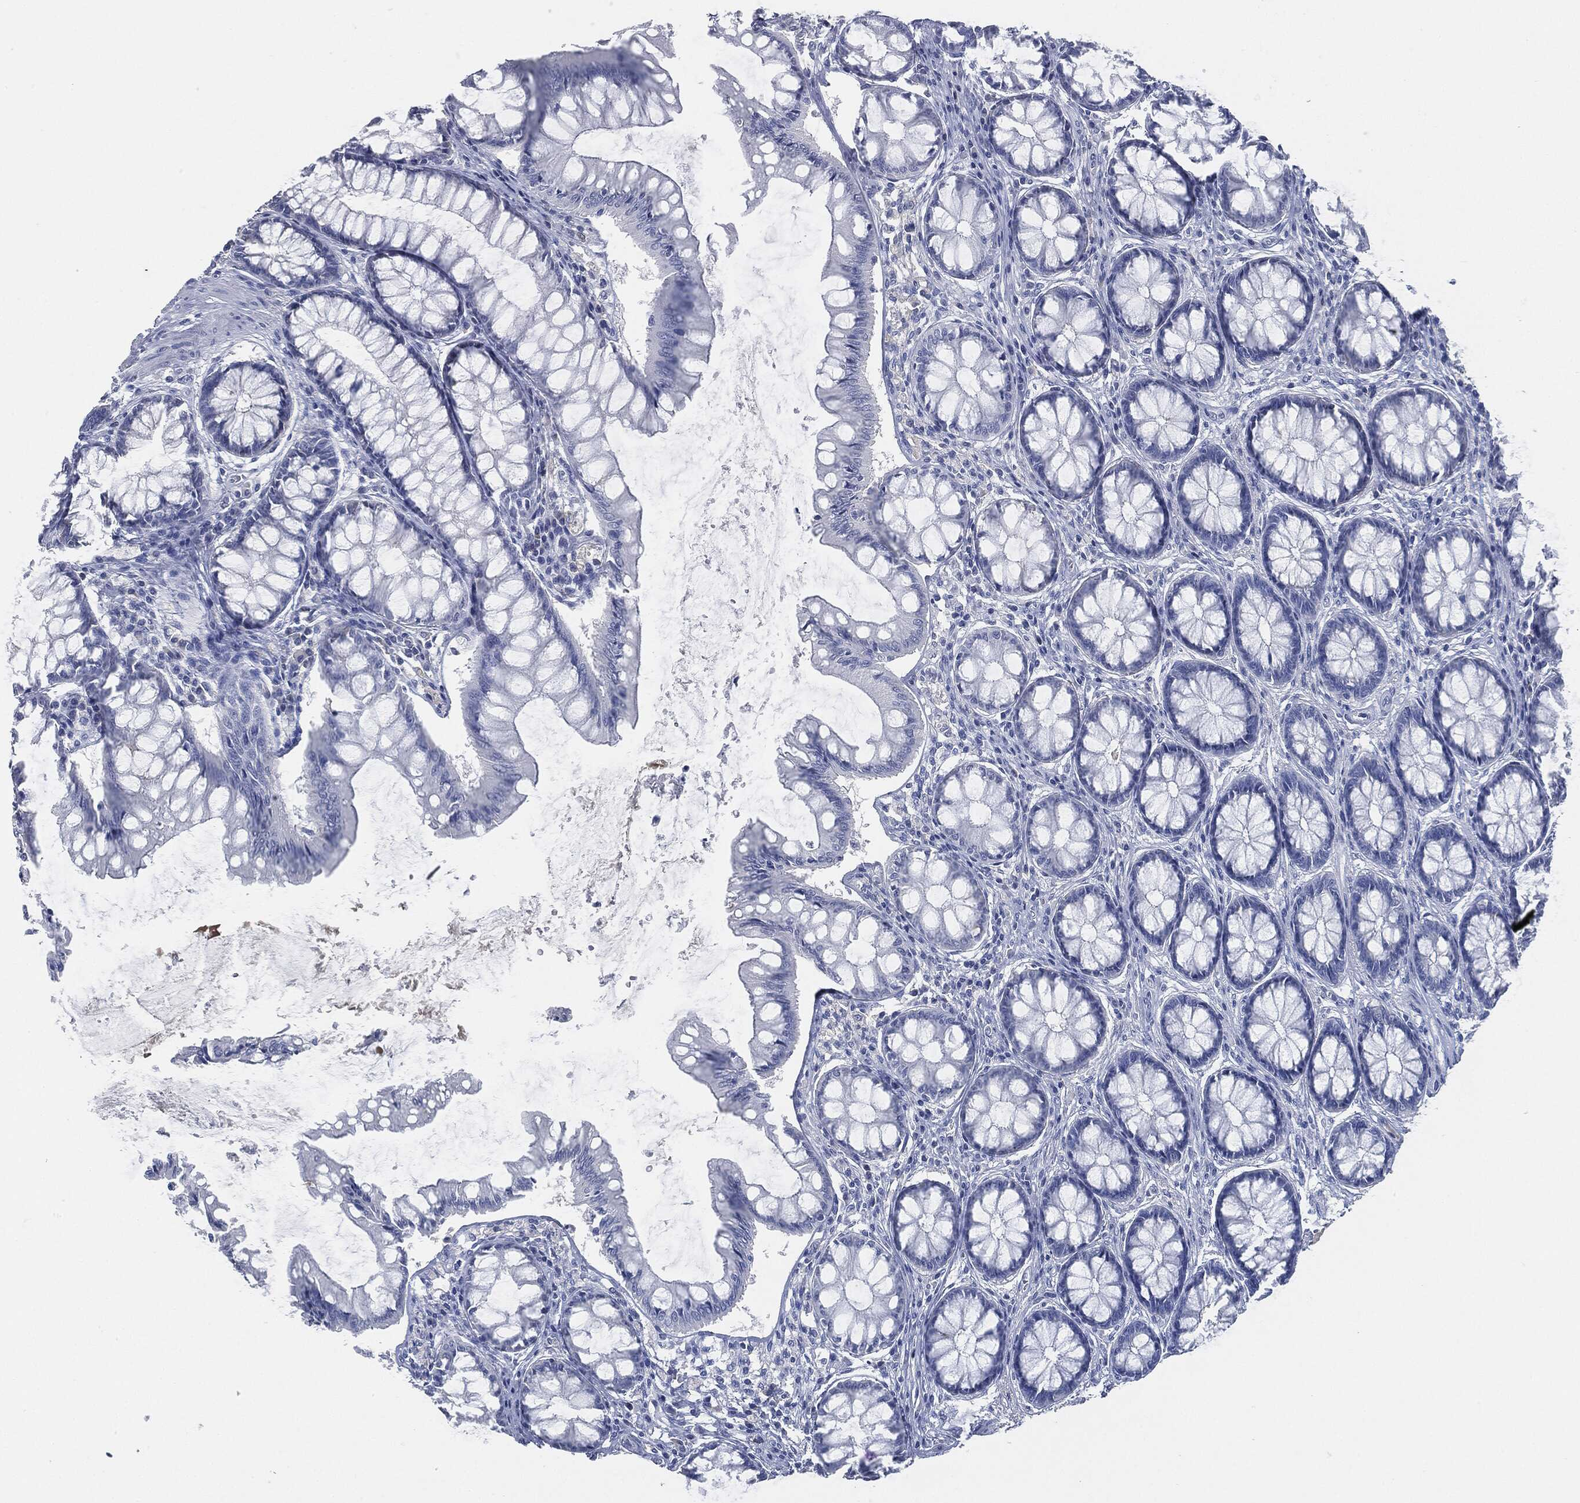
{"staining": {"intensity": "negative", "quantity": "none", "location": "none"}, "tissue": "colon", "cell_type": "Endothelial cells", "image_type": "normal", "snomed": [{"axis": "morphology", "description": "Normal tissue, NOS"}, {"axis": "topography", "description": "Colon"}], "caption": "High power microscopy micrograph of an immunohistochemistry image of unremarkable colon, revealing no significant positivity in endothelial cells.", "gene": "SIGLEC7", "patient": {"sex": "female", "age": 65}}